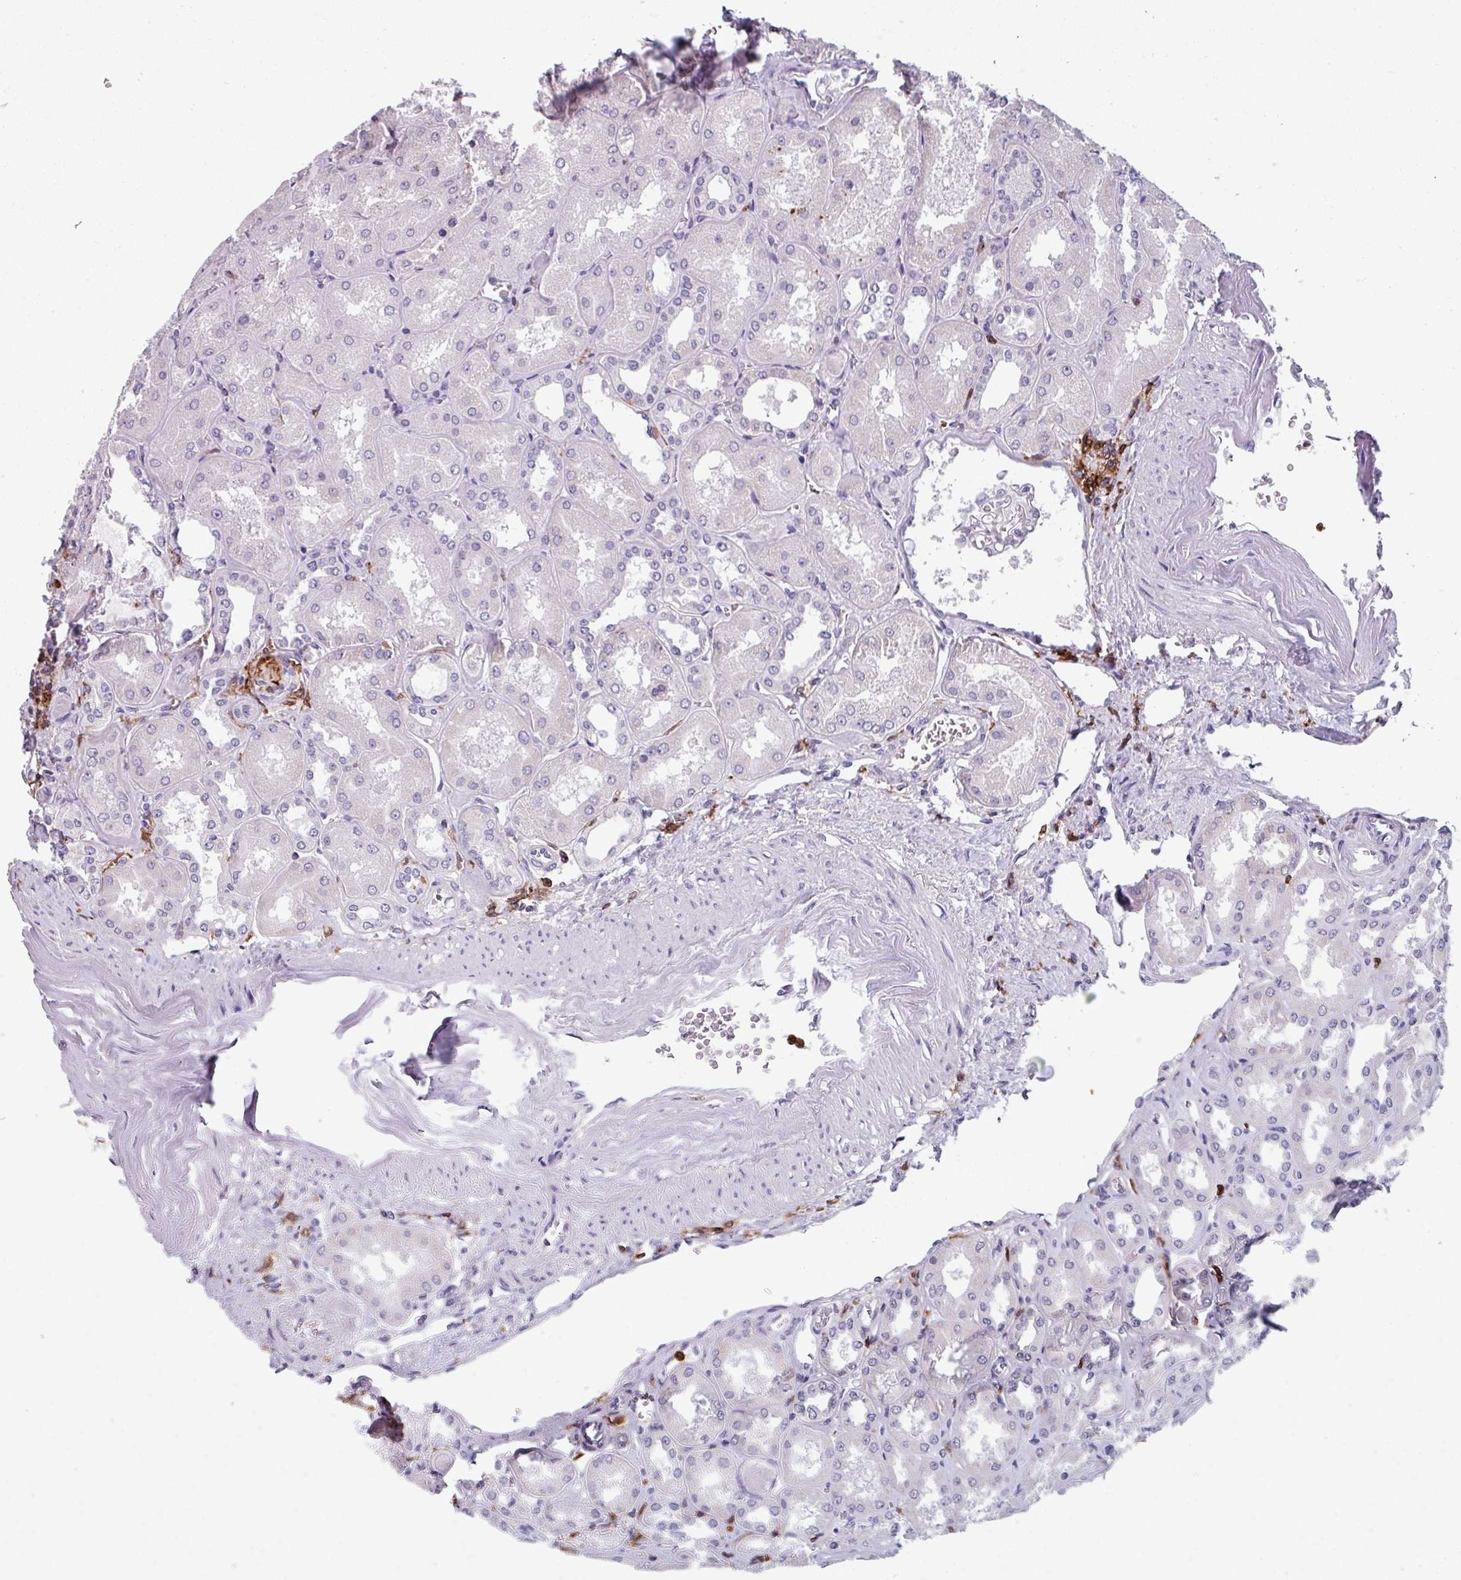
{"staining": {"intensity": "negative", "quantity": "none", "location": "none"}, "tissue": "kidney", "cell_type": "Cells in glomeruli", "image_type": "normal", "snomed": [{"axis": "morphology", "description": "Normal tissue, NOS"}, {"axis": "topography", "description": "Kidney"}], "caption": "This is a micrograph of IHC staining of benign kidney, which shows no positivity in cells in glomeruli. Nuclei are stained in blue.", "gene": "EXOSC5", "patient": {"sex": "male", "age": 61}}